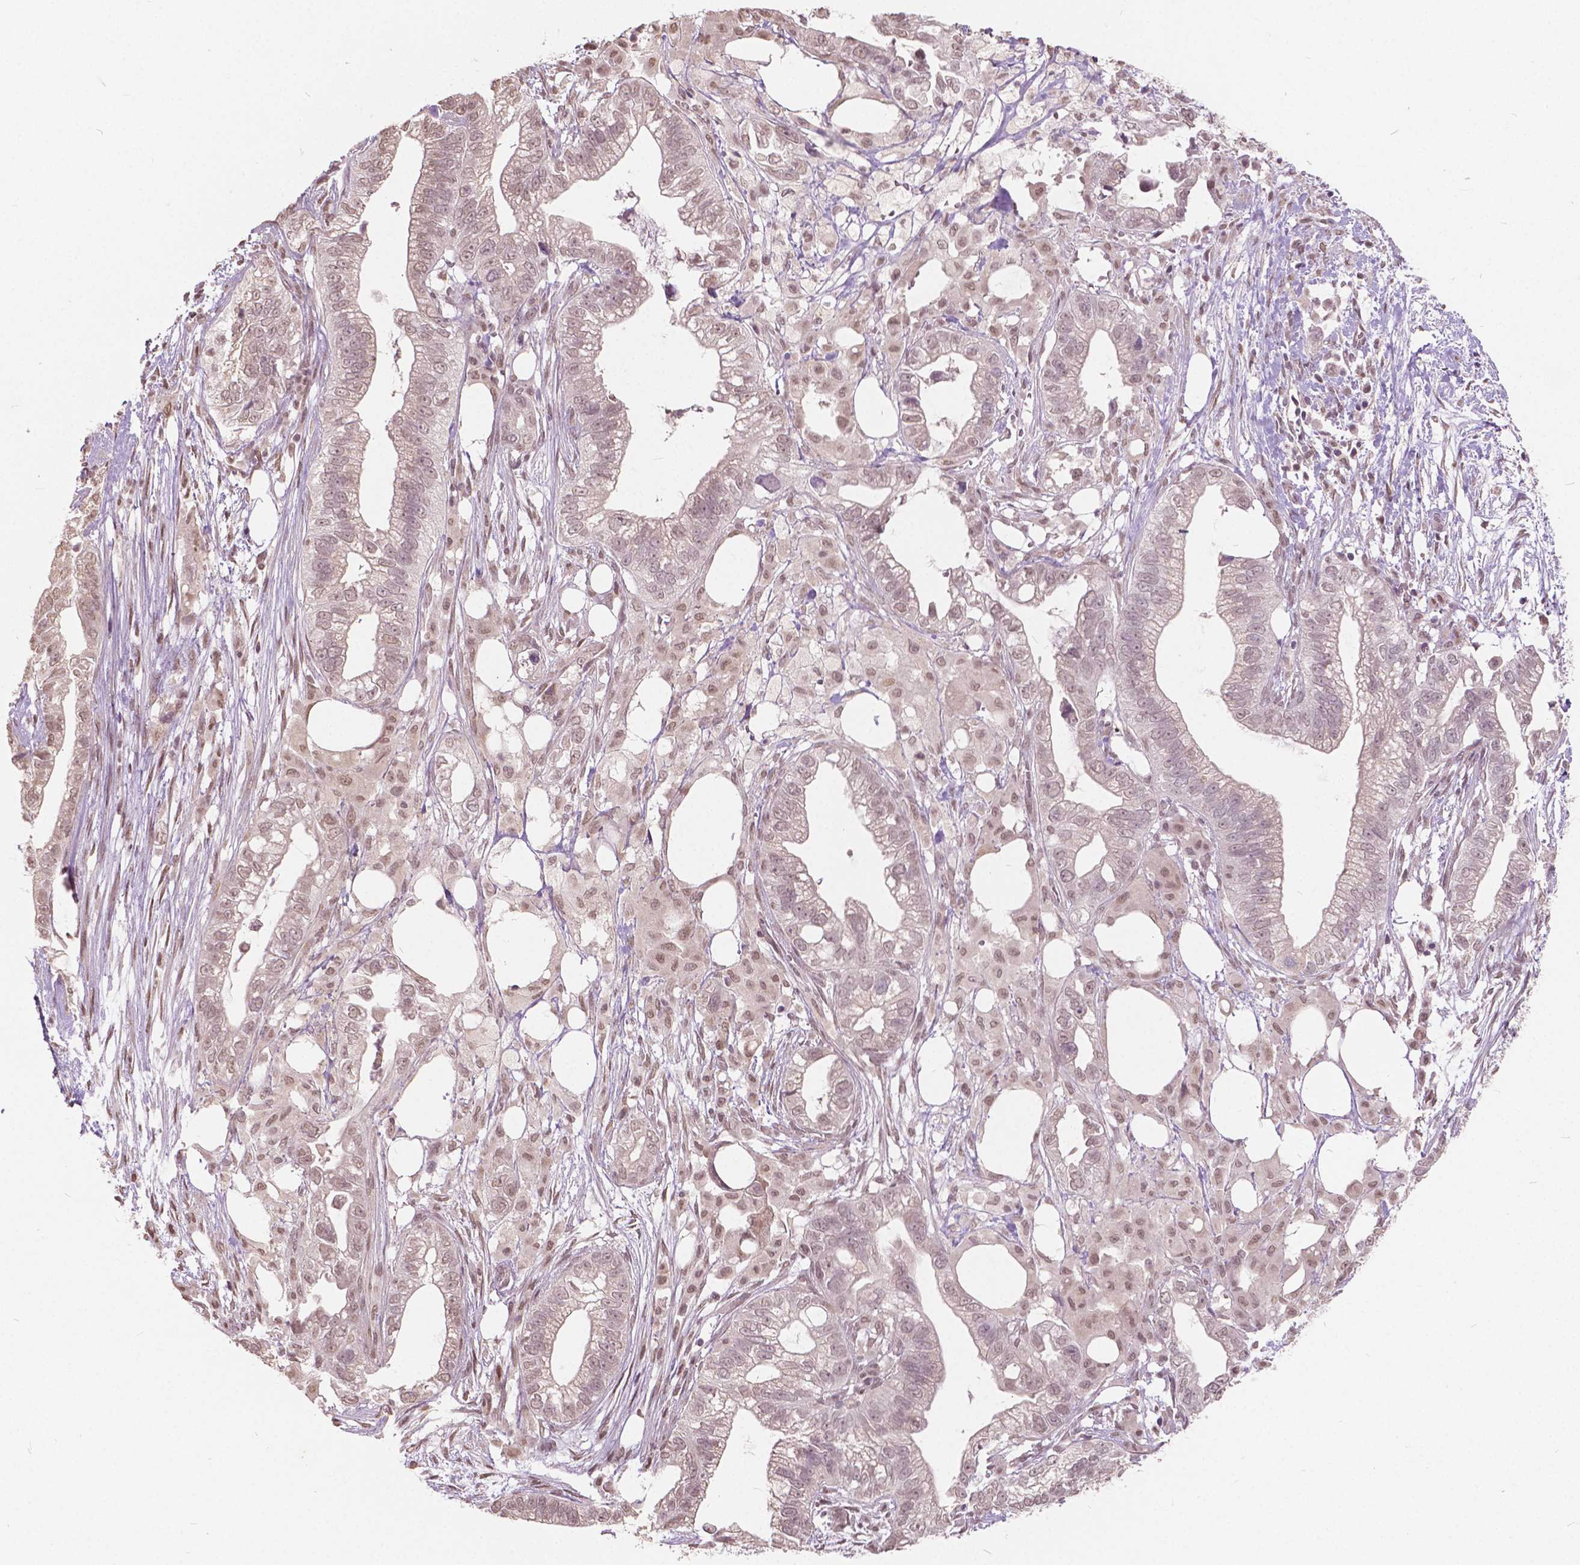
{"staining": {"intensity": "weak", "quantity": ">75%", "location": "nuclear"}, "tissue": "pancreatic cancer", "cell_type": "Tumor cells", "image_type": "cancer", "snomed": [{"axis": "morphology", "description": "Adenocarcinoma, NOS"}, {"axis": "topography", "description": "Pancreas"}], "caption": "DAB (3,3'-diaminobenzidine) immunohistochemical staining of human pancreatic adenocarcinoma exhibits weak nuclear protein positivity in approximately >75% of tumor cells. Using DAB (3,3'-diaminobenzidine) (brown) and hematoxylin (blue) stains, captured at high magnification using brightfield microscopy.", "gene": "HOXA10", "patient": {"sex": "male", "age": 70}}